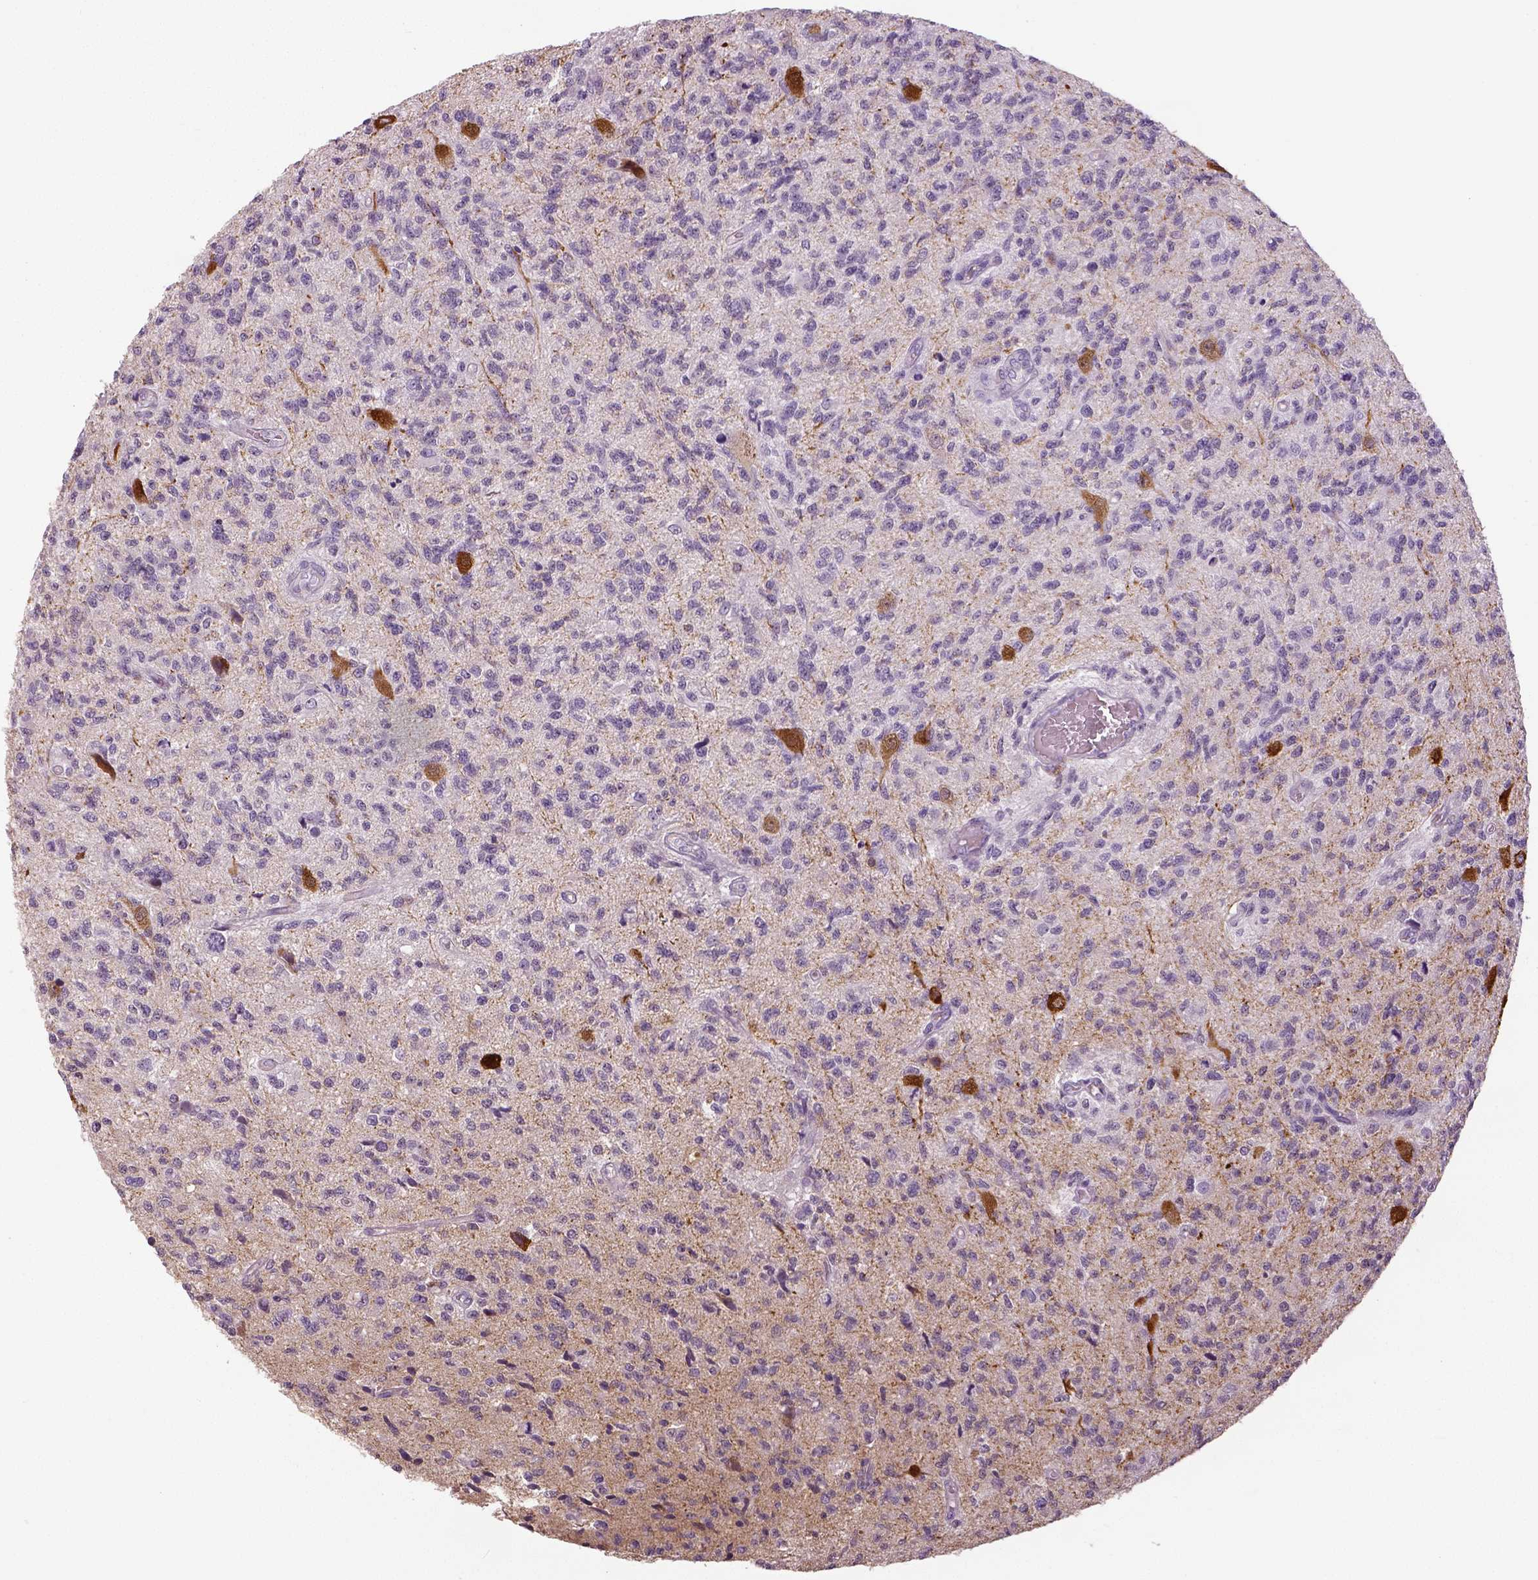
{"staining": {"intensity": "negative", "quantity": "none", "location": "none"}, "tissue": "glioma", "cell_type": "Tumor cells", "image_type": "cancer", "snomed": [{"axis": "morphology", "description": "Glioma, malignant, High grade"}, {"axis": "topography", "description": "Brain"}], "caption": "The immunohistochemistry (IHC) image has no significant expression in tumor cells of malignant high-grade glioma tissue.", "gene": "NECAB1", "patient": {"sex": "male", "age": 56}}